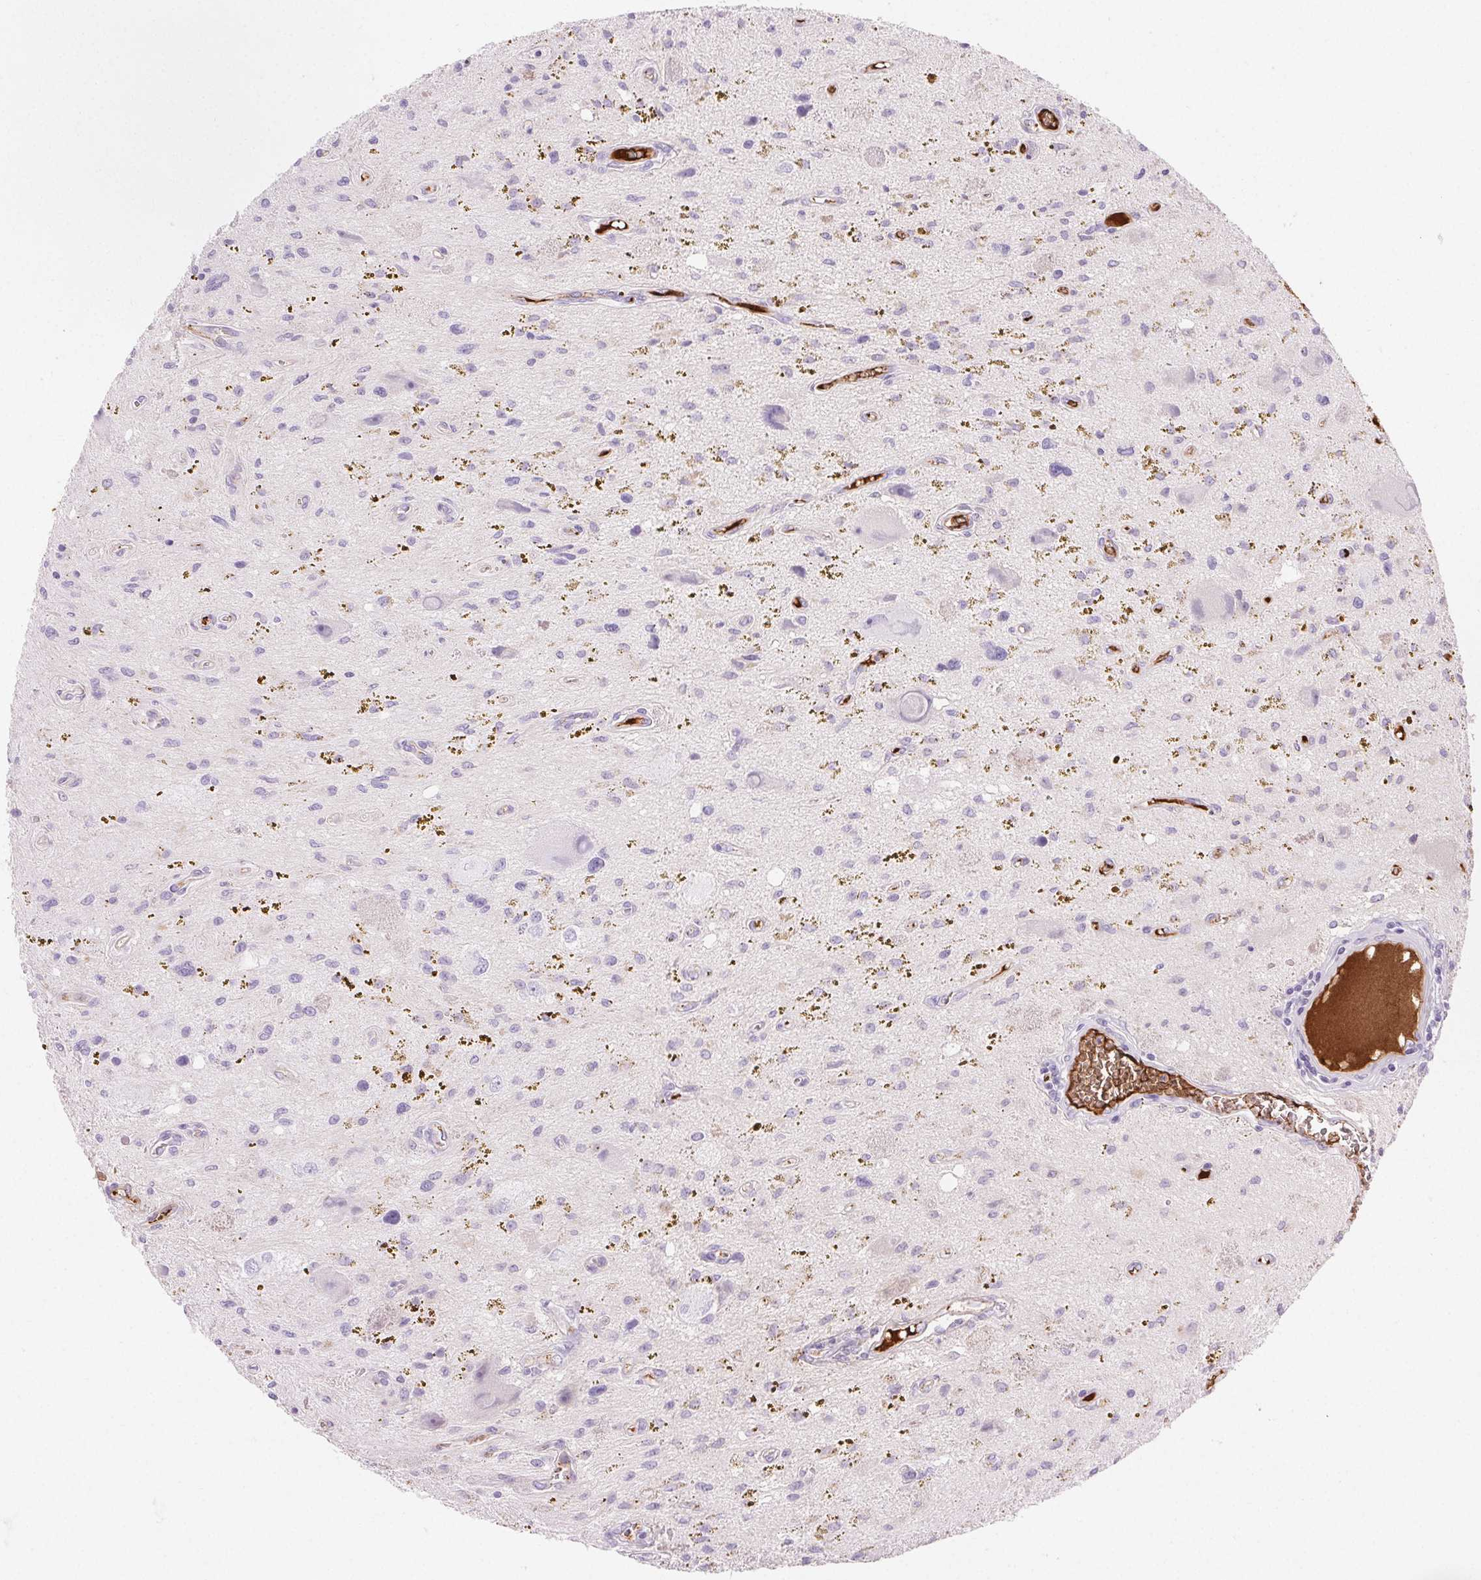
{"staining": {"intensity": "negative", "quantity": "none", "location": "none"}, "tissue": "glioma", "cell_type": "Tumor cells", "image_type": "cancer", "snomed": [{"axis": "morphology", "description": "Glioma, malignant, Low grade"}, {"axis": "topography", "description": "Cerebellum"}], "caption": "High magnification brightfield microscopy of glioma stained with DAB (brown) and counterstained with hematoxylin (blue): tumor cells show no significant staining. (Brightfield microscopy of DAB (3,3'-diaminobenzidine) immunohistochemistry at high magnification).", "gene": "FGA", "patient": {"sex": "female", "age": 14}}